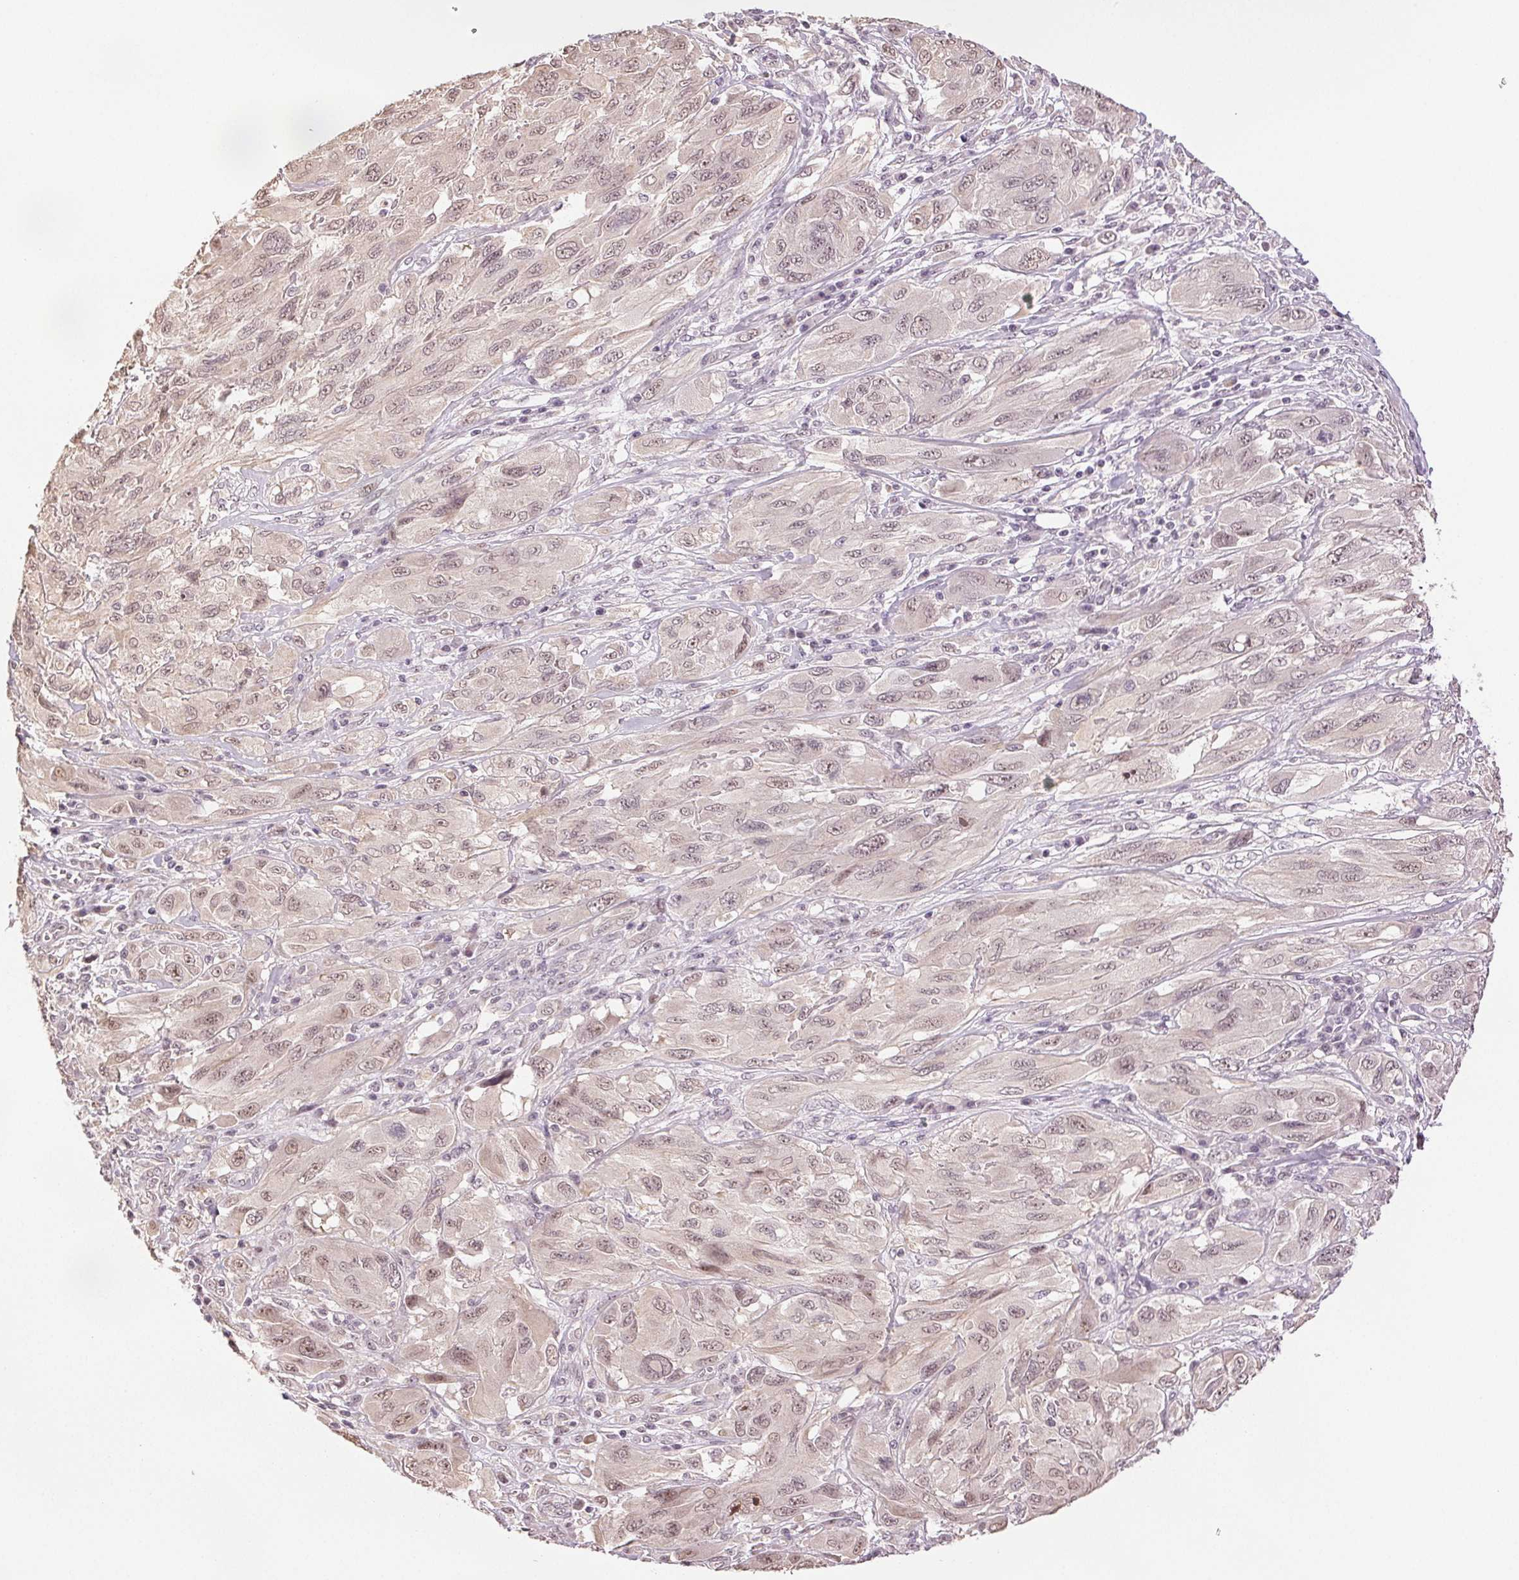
{"staining": {"intensity": "weak", "quantity": ">75%", "location": "nuclear"}, "tissue": "melanoma", "cell_type": "Tumor cells", "image_type": "cancer", "snomed": [{"axis": "morphology", "description": "Malignant melanoma, NOS"}, {"axis": "topography", "description": "Skin"}], "caption": "Protein expression by immunohistochemistry (IHC) reveals weak nuclear expression in about >75% of tumor cells in malignant melanoma.", "gene": "PLCB1", "patient": {"sex": "female", "age": 91}}